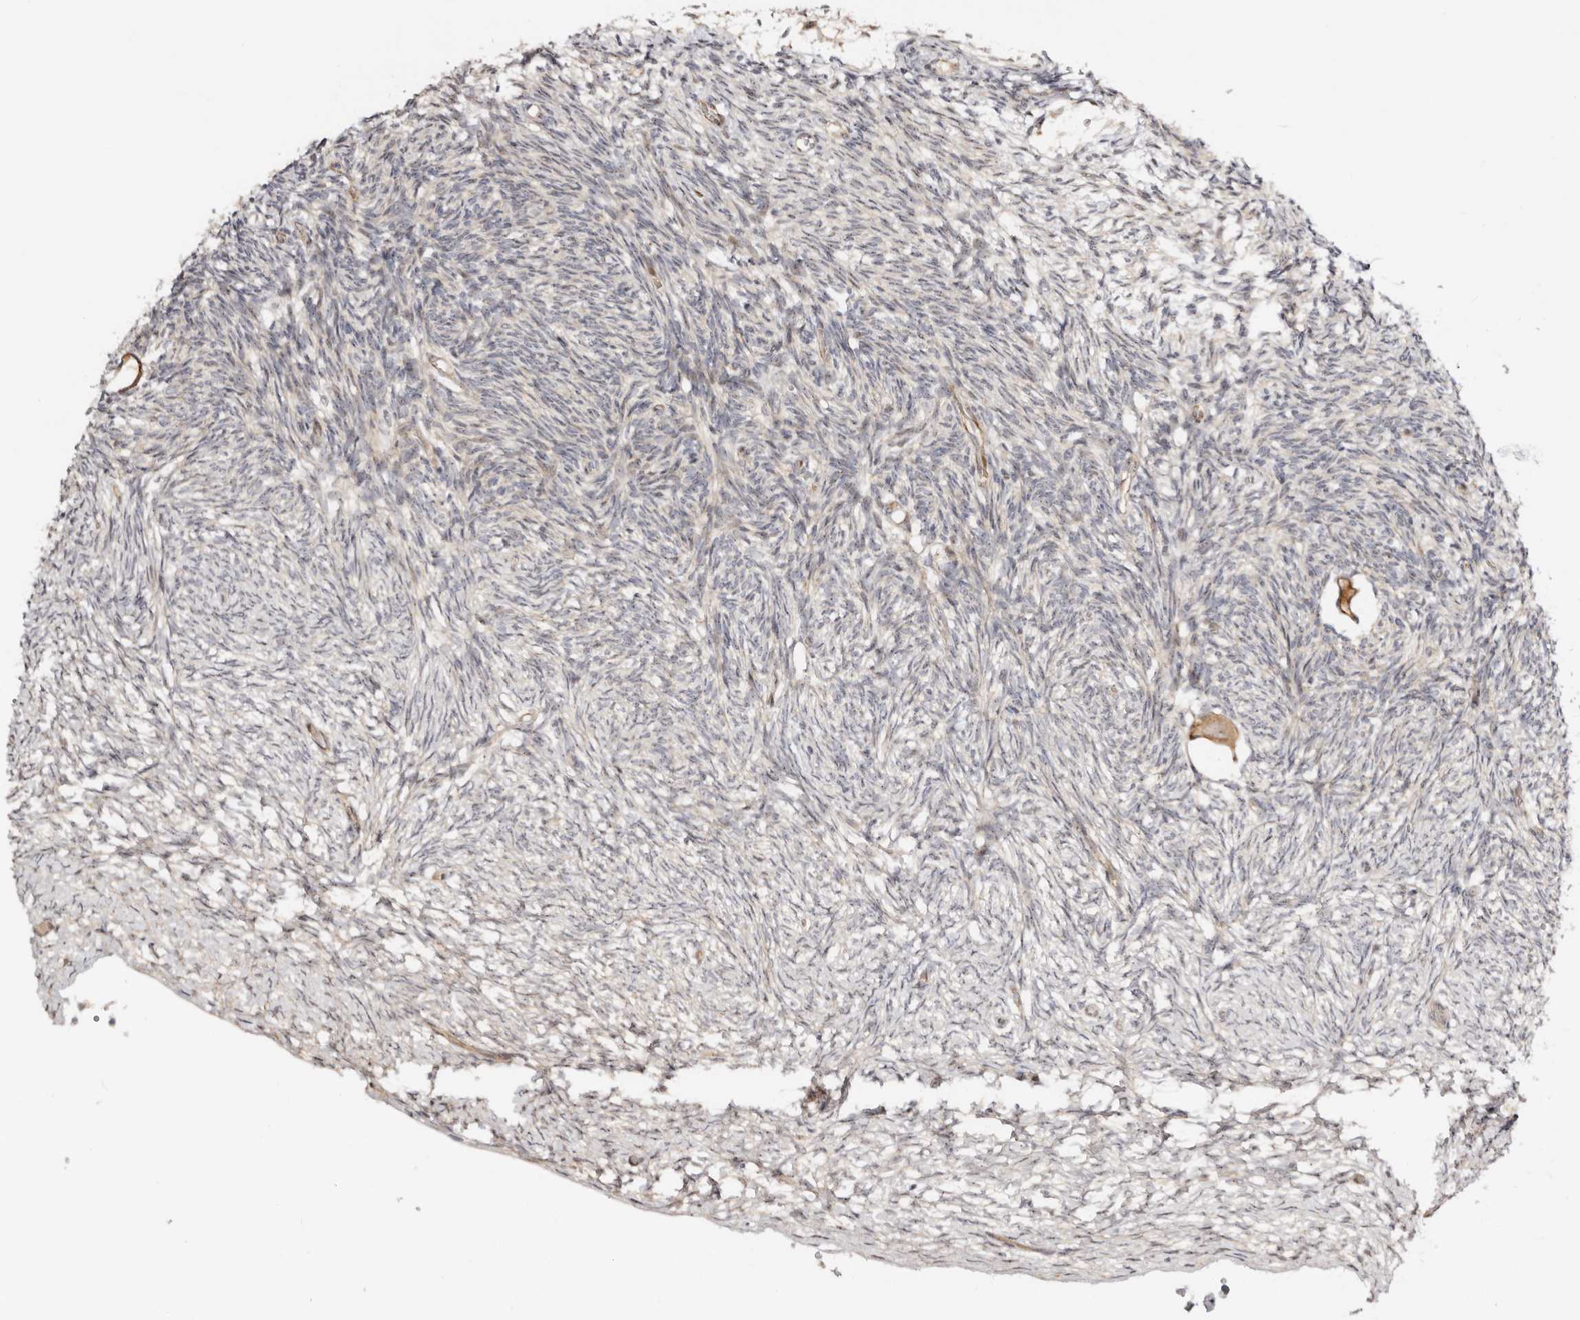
{"staining": {"intensity": "moderate", "quantity": ">75%", "location": "cytoplasmic/membranous"}, "tissue": "ovary", "cell_type": "Follicle cells", "image_type": "normal", "snomed": [{"axis": "morphology", "description": "Normal tissue, NOS"}, {"axis": "topography", "description": "Ovary"}], "caption": "Unremarkable ovary exhibits moderate cytoplasmic/membranous expression in approximately >75% of follicle cells, visualized by immunohistochemistry. The protein of interest is shown in brown color, while the nuclei are stained blue.", "gene": "ODF2L", "patient": {"sex": "female", "age": 34}}